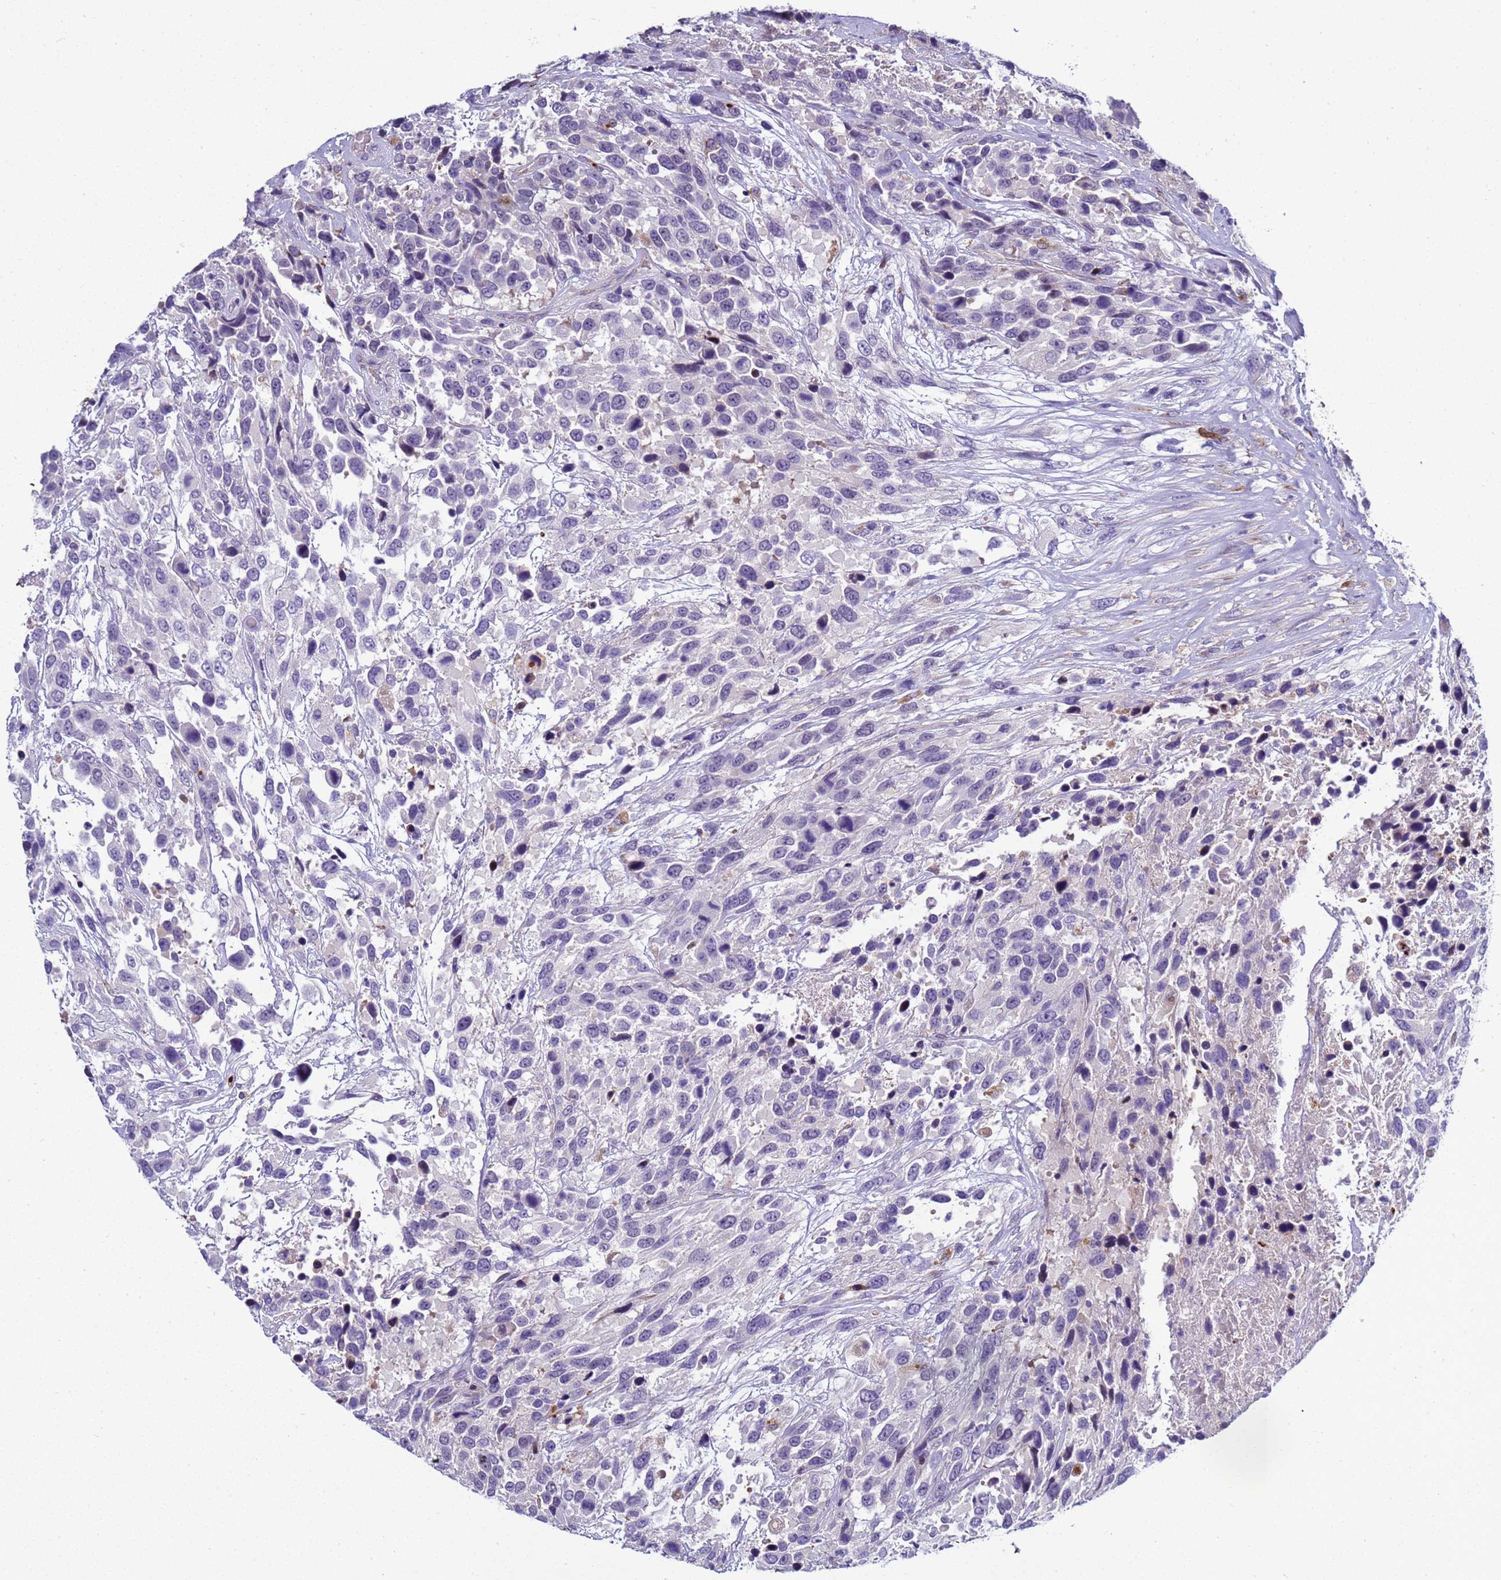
{"staining": {"intensity": "negative", "quantity": "none", "location": "none"}, "tissue": "urothelial cancer", "cell_type": "Tumor cells", "image_type": "cancer", "snomed": [{"axis": "morphology", "description": "Urothelial carcinoma, High grade"}, {"axis": "topography", "description": "Urinary bladder"}], "caption": "Immunohistochemistry (IHC) of urothelial cancer exhibits no expression in tumor cells.", "gene": "NAT2", "patient": {"sex": "female", "age": 70}}